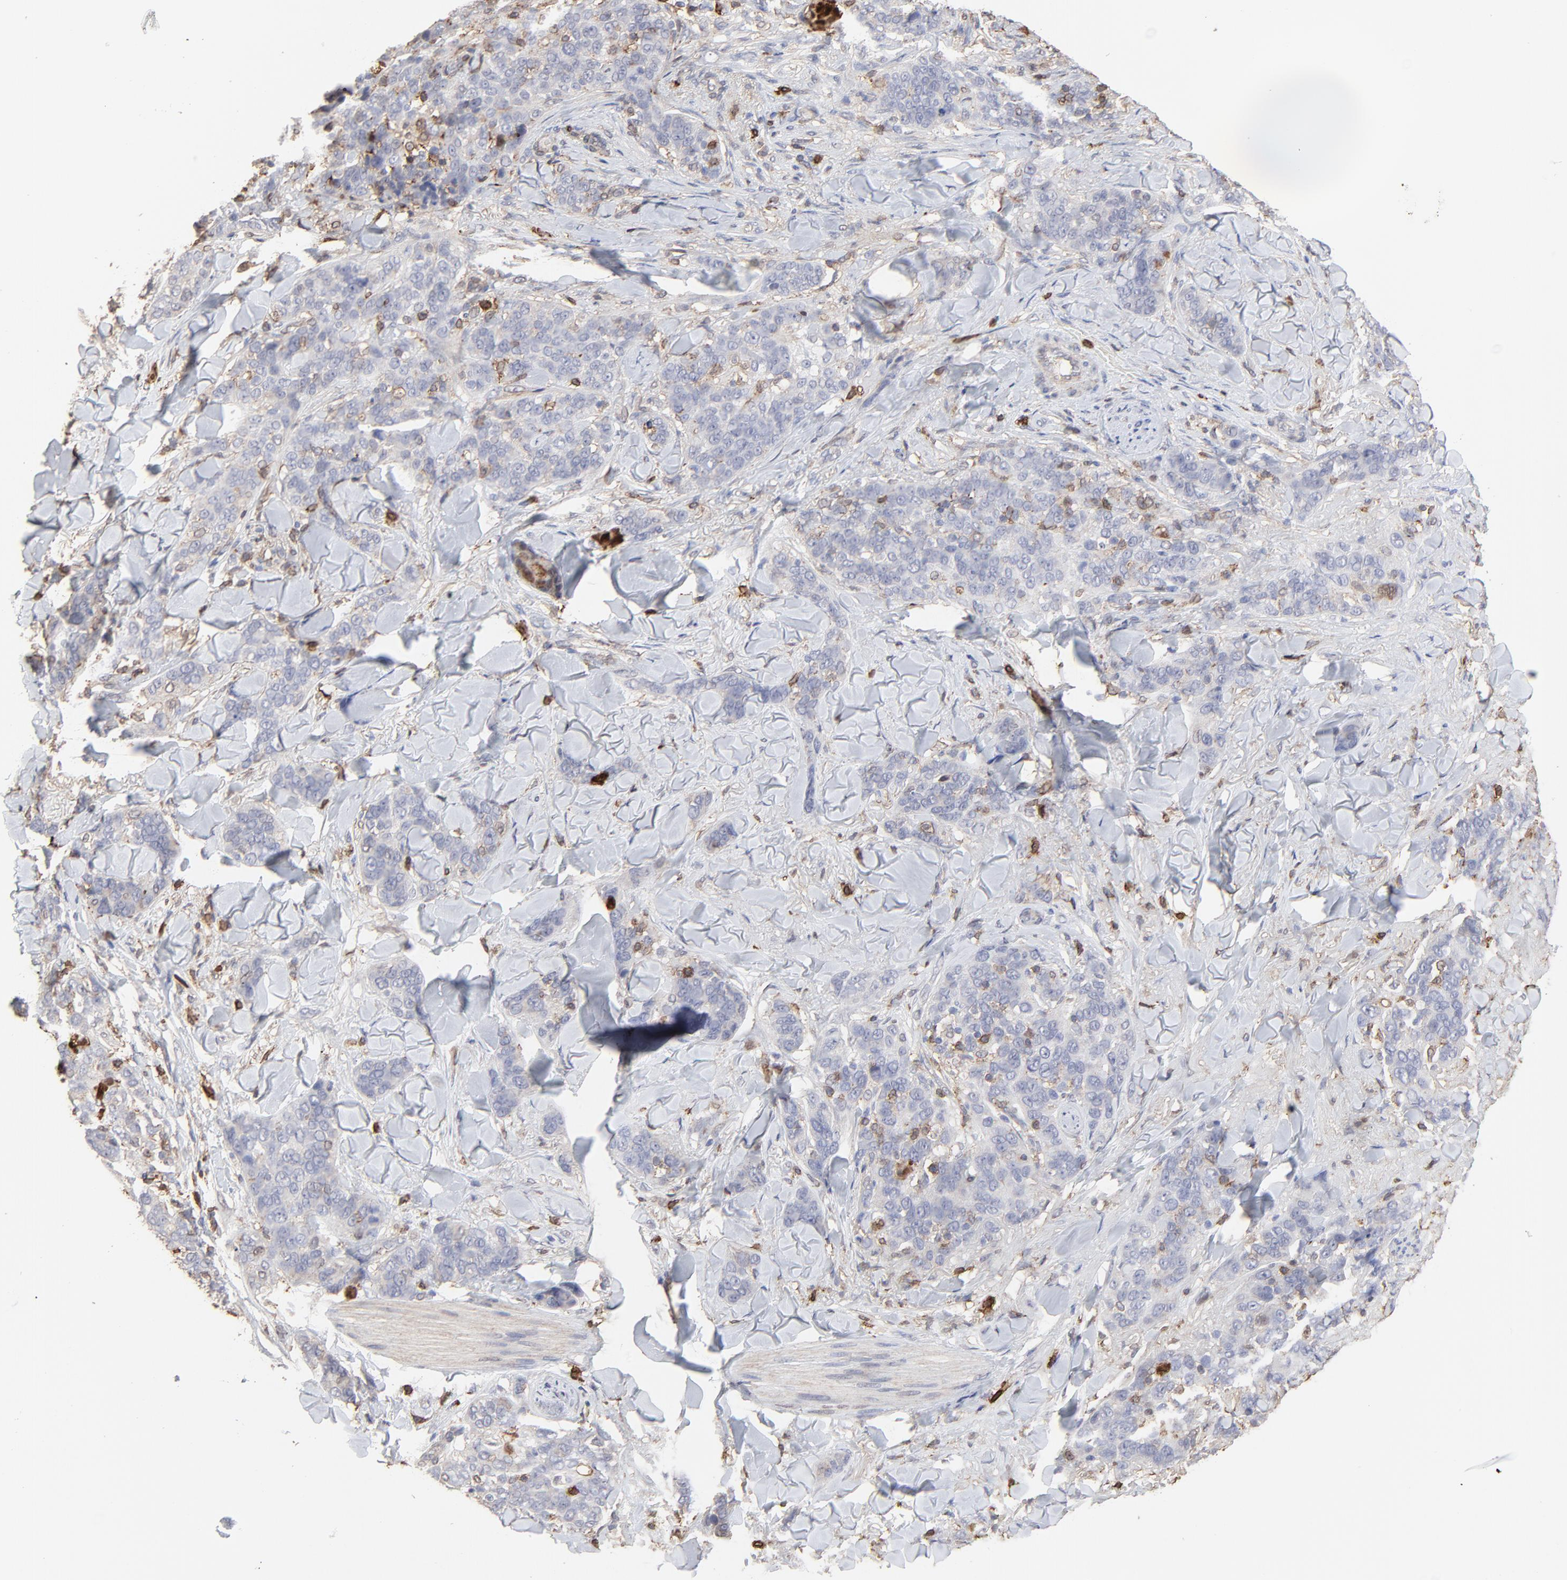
{"staining": {"intensity": "moderate", "quantity": "<25%", "location": "cytoplasmic/membranous,nuclear"}, "tissue": "skin cancer", "cell_type": "Tumor cells", "image_type": "cancer", "snomed": [{"axis": "morphology", "description": "Normal tissue, NOS"}, {"axis": "morphology", "description": "Squamous cell carcinoma, NOS"}, {"axis": "topography", "description": "Skin"}], "caption": "Moderate cytoplasmic/membranous and nuclear protein positivity is present in approximately <25% of tumor cells in skin squamous cell carcinoma. (Brightfield microscopy of DAB IHC at high magnification).", "gene": "SLC6A14", "patient": {"sex": "female", "age": 83}}